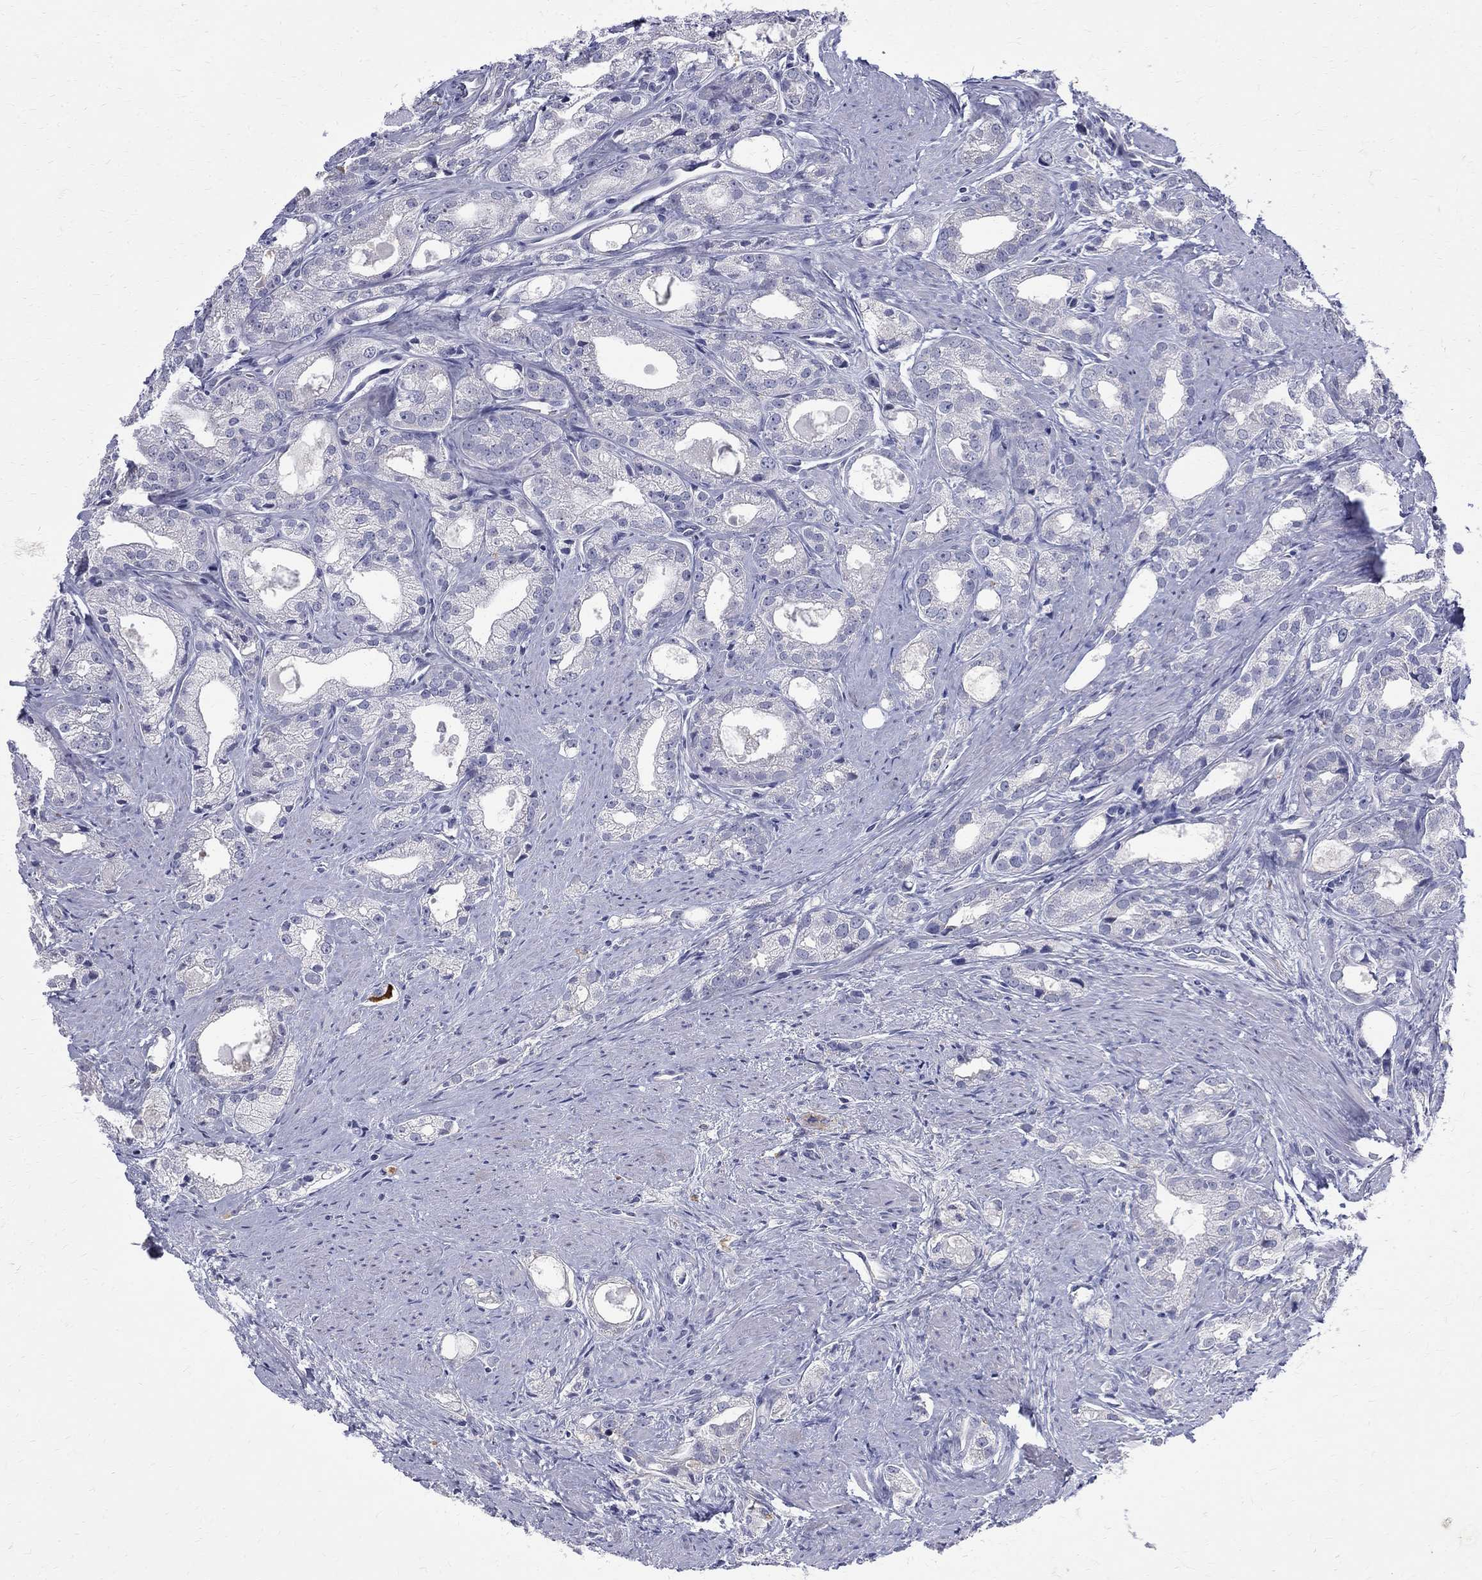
{"staining": {"intensity": "negative", "quantity": "none", "location": "none"}, "tissue": "prostate cancer", "cell_type": "Tumor cells", "image_type": "cancer", "snomed": [{"axis": "morphology", "description": "Adenocarcinoma, NOS"}, {"axis": "morphology", "description": "Adenocarcinoma, High grade"}, {"axis": "topography", "description": "Prostate"}], "caption": "IHC histopathology image of neoplastic tissue: prostate cancer (adenocarcinoma) stained with DAB demonstrates no significant protein positivity in tumor cells.", "gene": "AGER", "patient": {"sex": "male", "age": 70}}